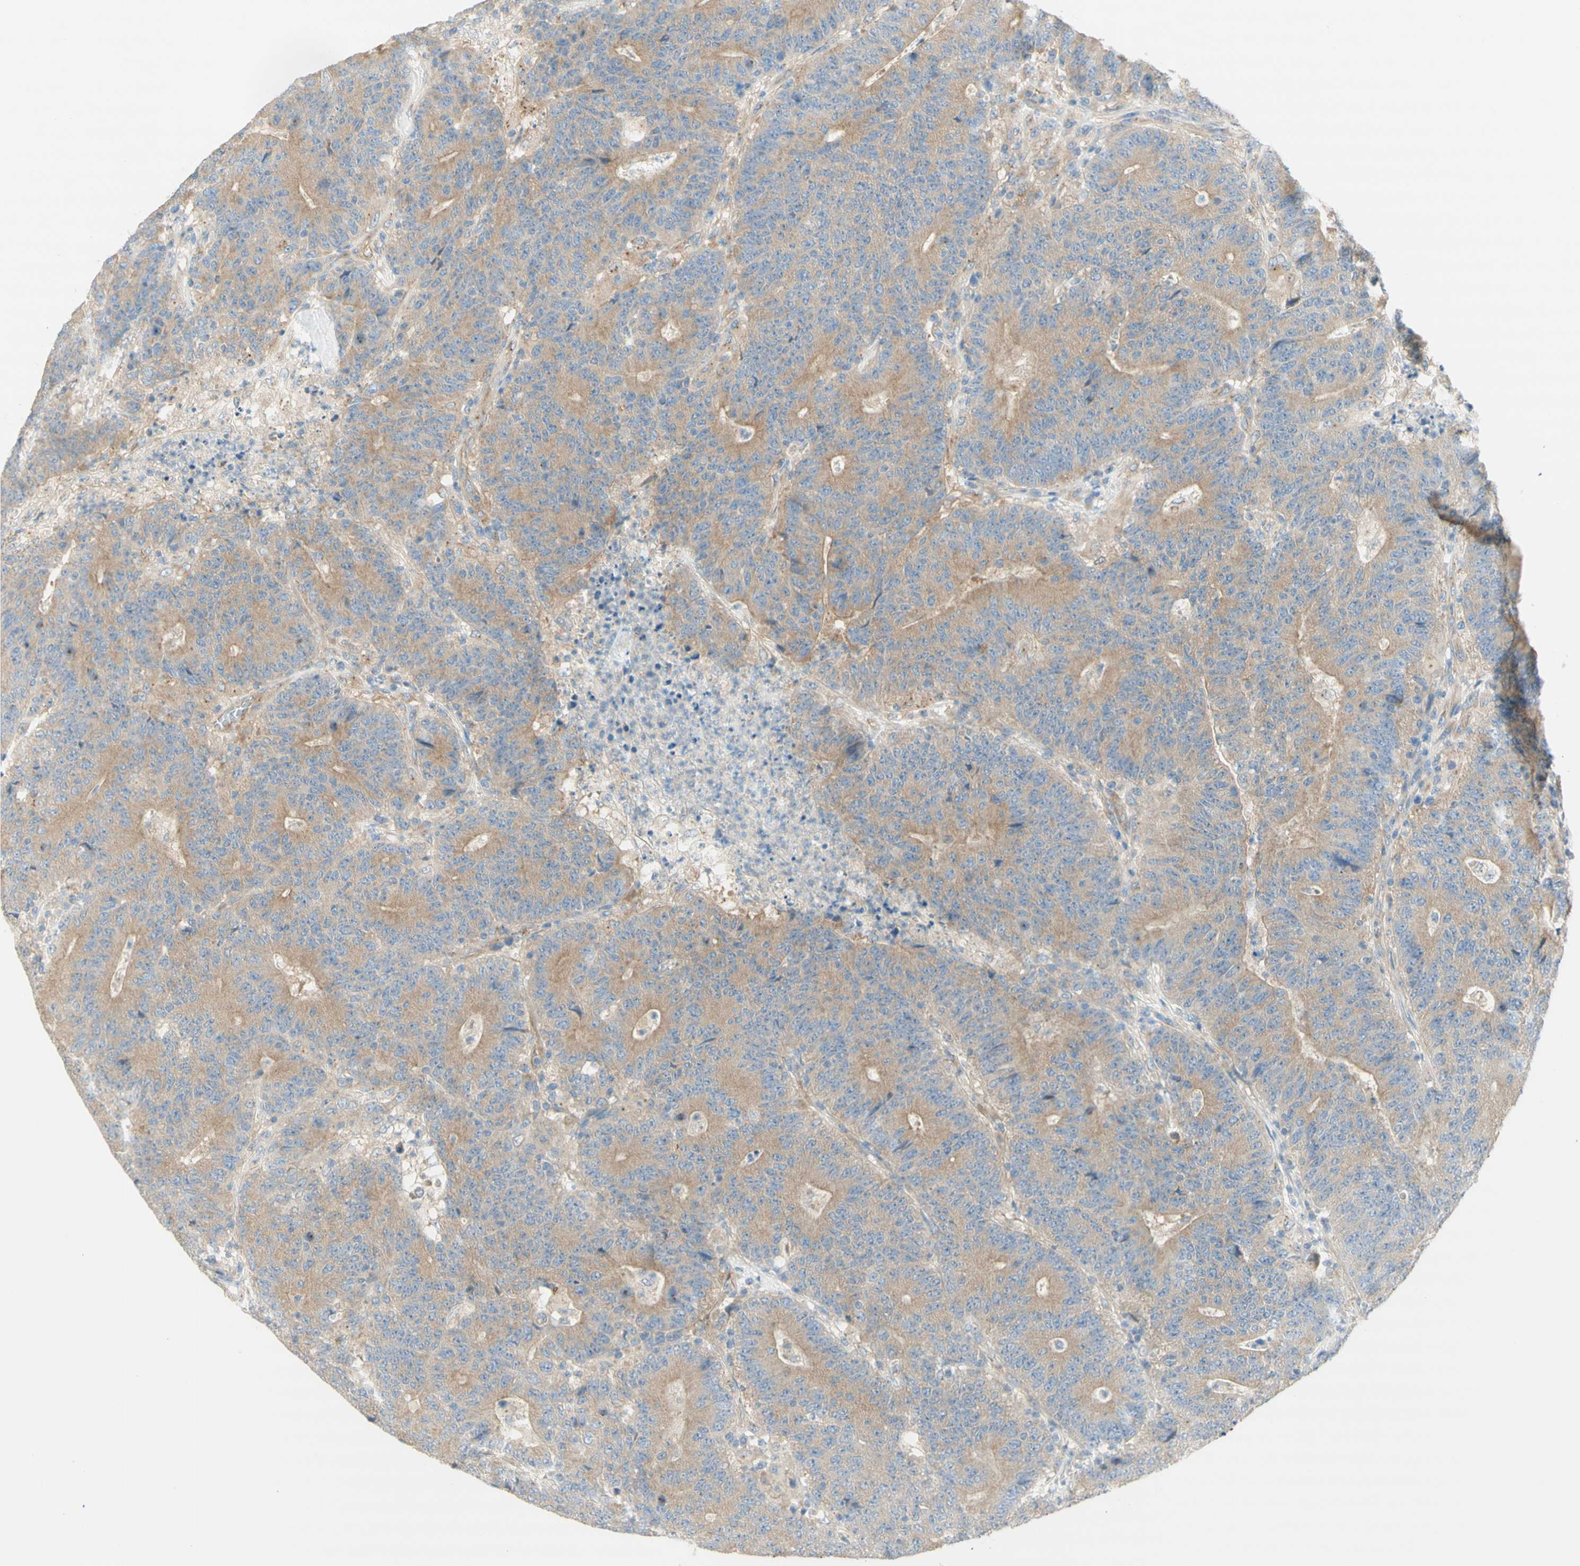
{"staining": {"intensity": "weak", "quantity": "25%-75%", "location": "cytoplasmic/membranous"}, "tissue": "colorectal cancer", "cell_type": "Tumor cells", "image_type": "cancer", "snomed": [{"axis": "morphology", "description": "Normal tissue, NOS"}, {"axis": "morphology", "description": "Adenocarcinoma, NOS"}, {"axis": "topography", "description": "Colon"}], "caption": "This photomicrograph exhibits adenocarcinoma (colorectal) stained with immunohistochemistry to label a protein in brown. The cytoplasmic/membranous of tumor cells show weak positivity for the protein. Nuclei are counter-stained blue.", "gene": "DYNC1H1", "patient": {"sex": "female", "age": 75}}